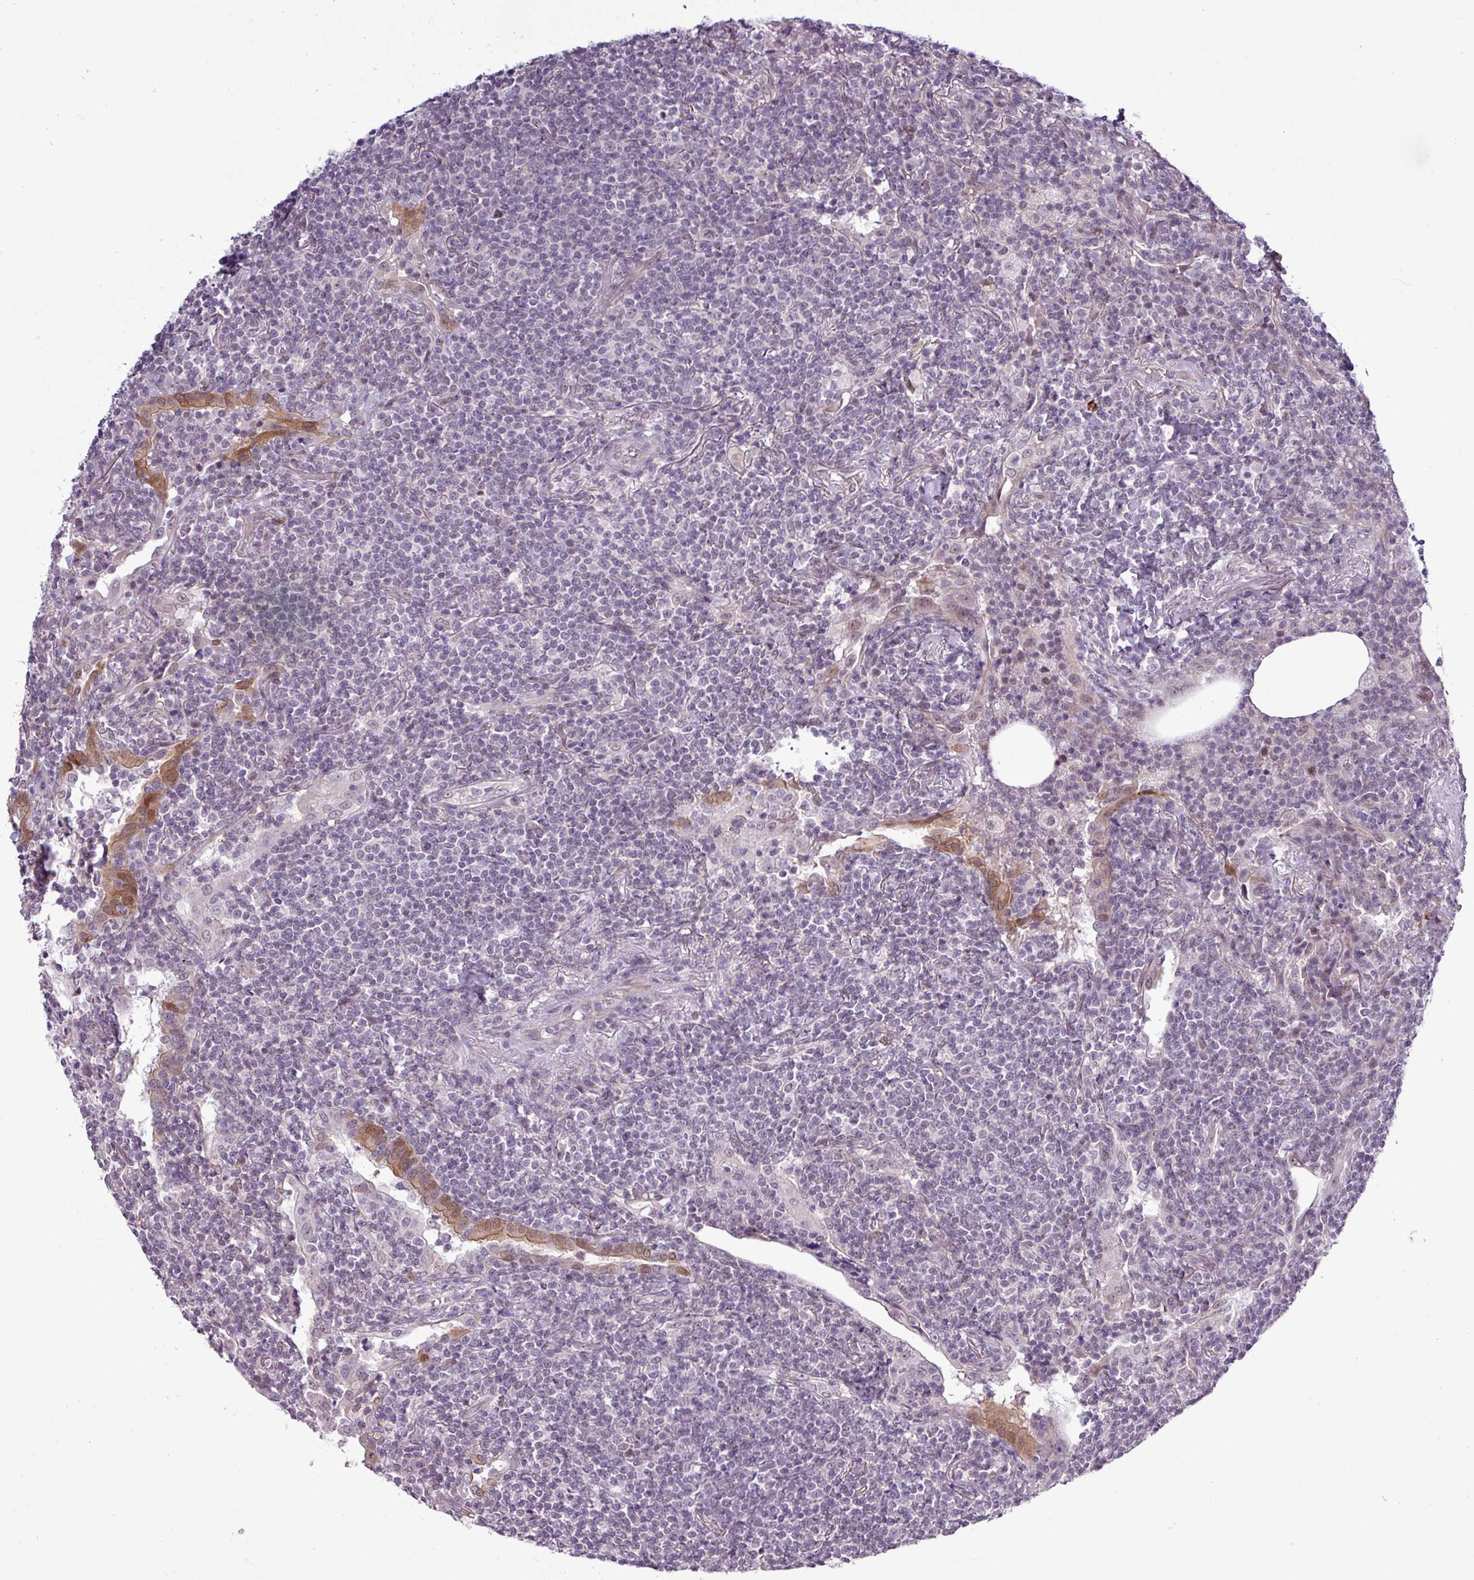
{"staining": {"intensity": "negative", "quantity": "none", "location": "none"}, "tissue": "lymphoma", "cell_type": "Tumor cells", "image_type": "cancer", "snomed": [{"axis": "morphology", "description": "Malignant lymphoma, non-Hodgkin's type, Low grade"}, {"axis": "topography", "description": "Lung"}], "caption": "This is a micrograph of immunohistochemistry staining of low-grade malignant lymphoma, non-Hodgkin's type, which shows no expression in tumor cells.", "gene": "GPT2", "patient": {"sex": "female", "age": 71}}